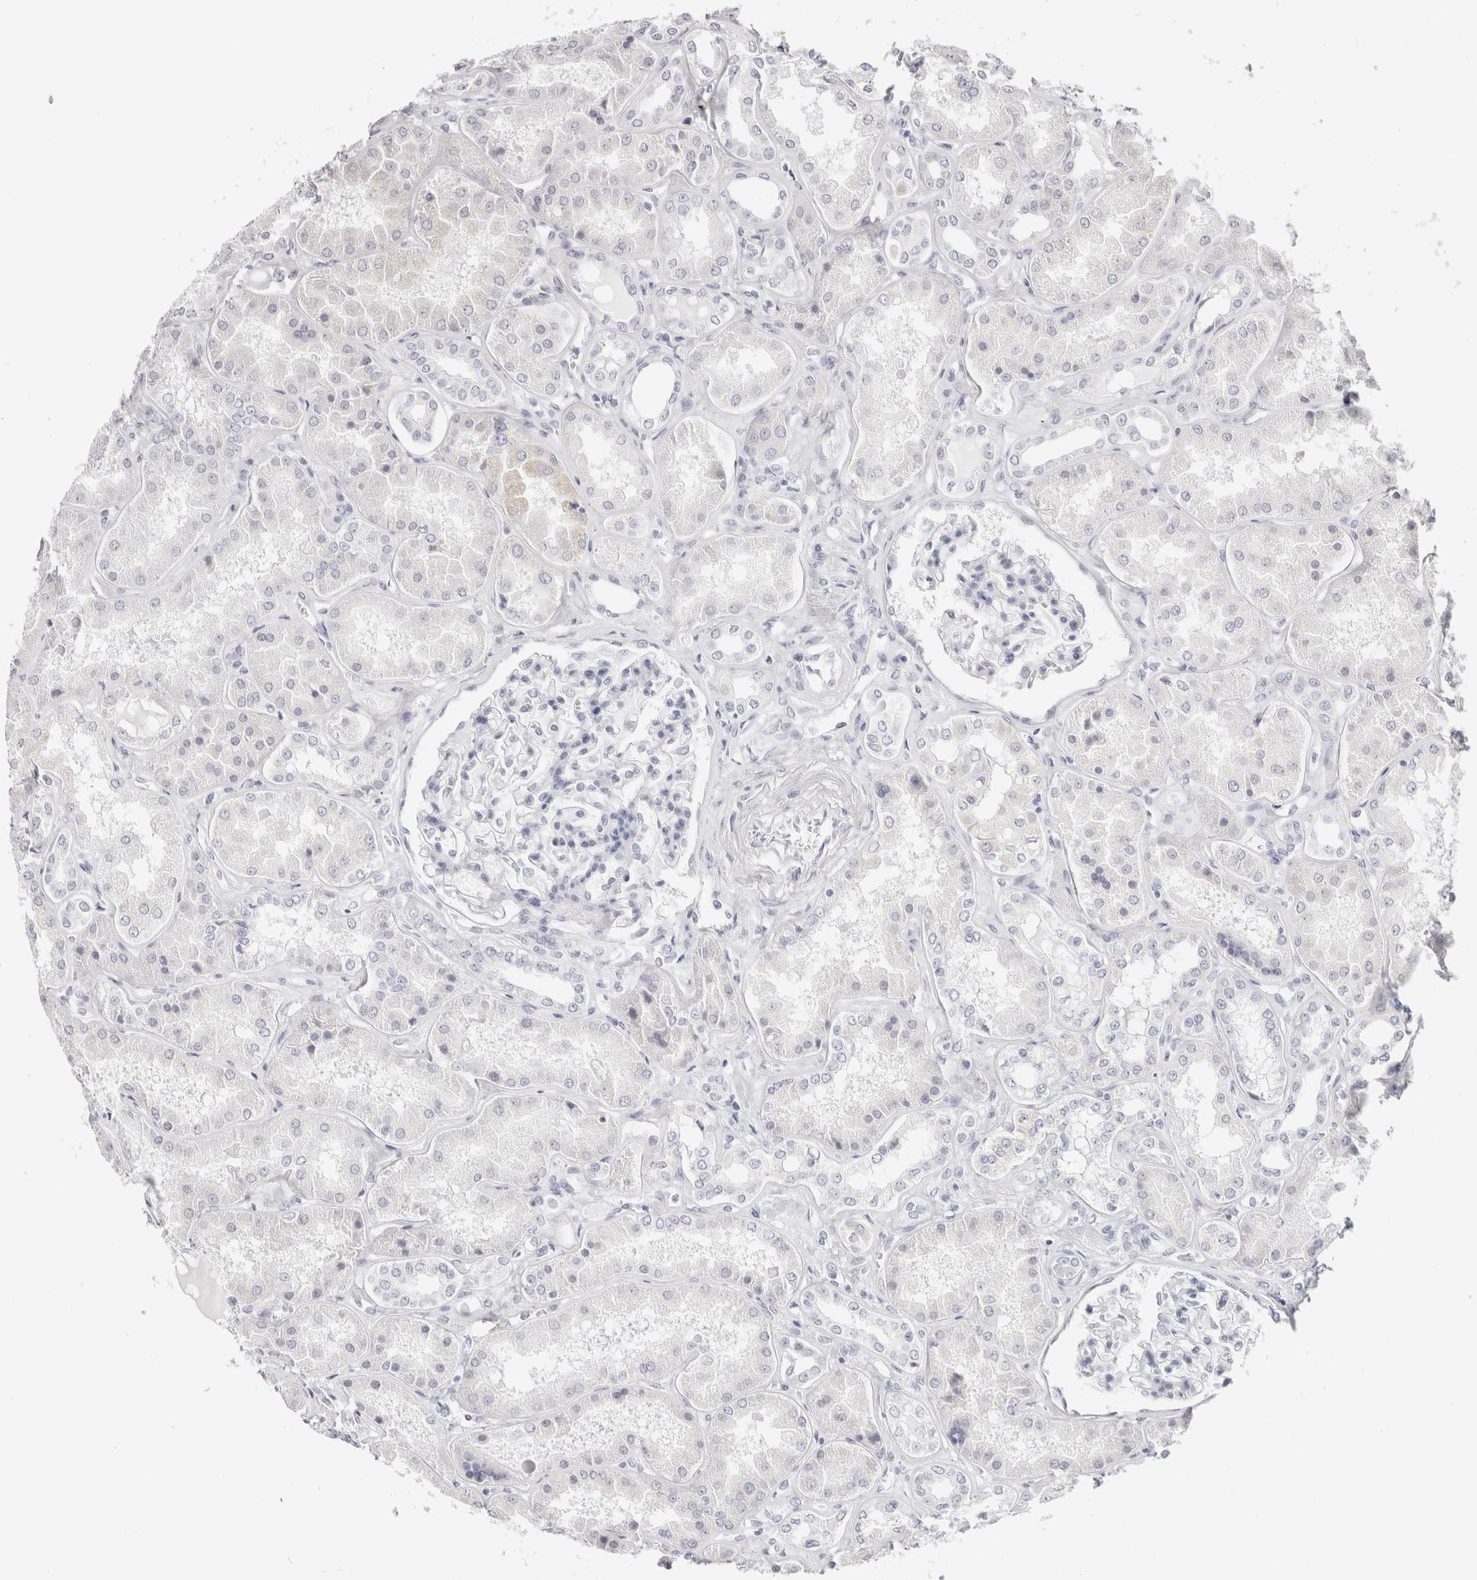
{"staining": {"intensity": "negative", "quantity": "none", "location": "none"}, "tissue": "kidney", "cell_type": "Cells in glomeruli", "image_type": "normal", "snomed": [{"axis": "morphology", "description": "Normal tissue, NOS"}, {"axis": "topography", "description": "Kidney"}], "caption": "The photomicrograph demonstrates no staining of cells in glomeruli in unremarkable kidney. The staining was performed using DAB to visualize the protein expression in brown, while the nuclei were stained in blue with hematoxylin (Magnification: 20x).", "gene": "GARIN1A", "patient": {"sex": "female", "age": 56}}